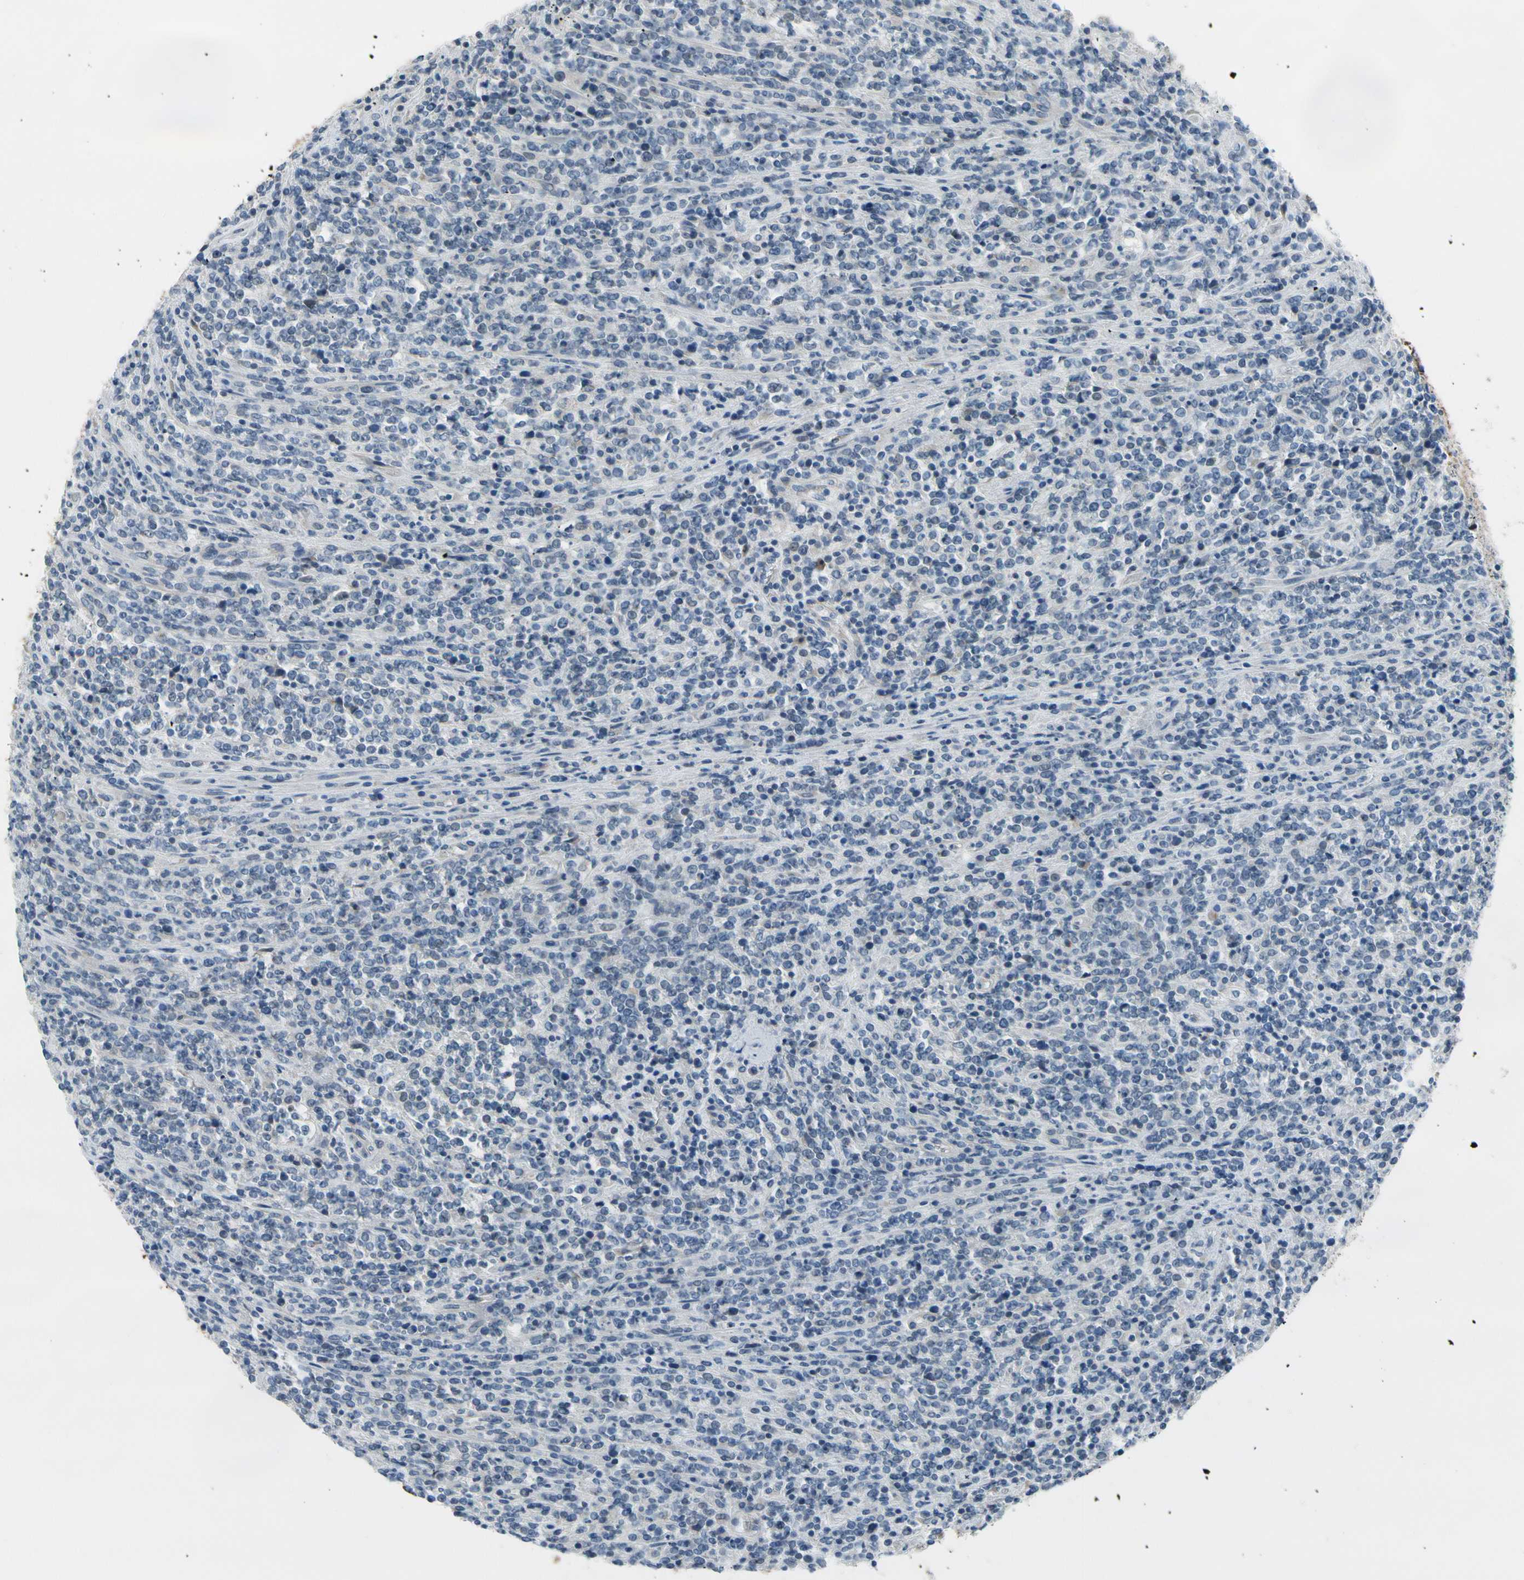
{"staining": {"intensity": "negative", "quantity": "none", "location": "none"}, "tissue": "lymphoma", "cell_type": "Tumor cells", "image_type": "cancer", "snomed": [{"axis": "morphology", "description": "Malignant lymphoma, non-Hodgkin's type, High grade"}, {"axis": "topography", "description": "Soft tissue"}], "caption": "IHC image of malignant lymphoma, non-Hodgkin's type (high-grade) stained for a protein (brown), which exhibits no staining in tumor cells. Brightfield microscopy of immunohistochemistry (IHC) stained with DAB (brown) and hematoxylin (blue), captured at high magnification.", "gene": "FCER2", "patient": {"sex": "male", "age": 18}}